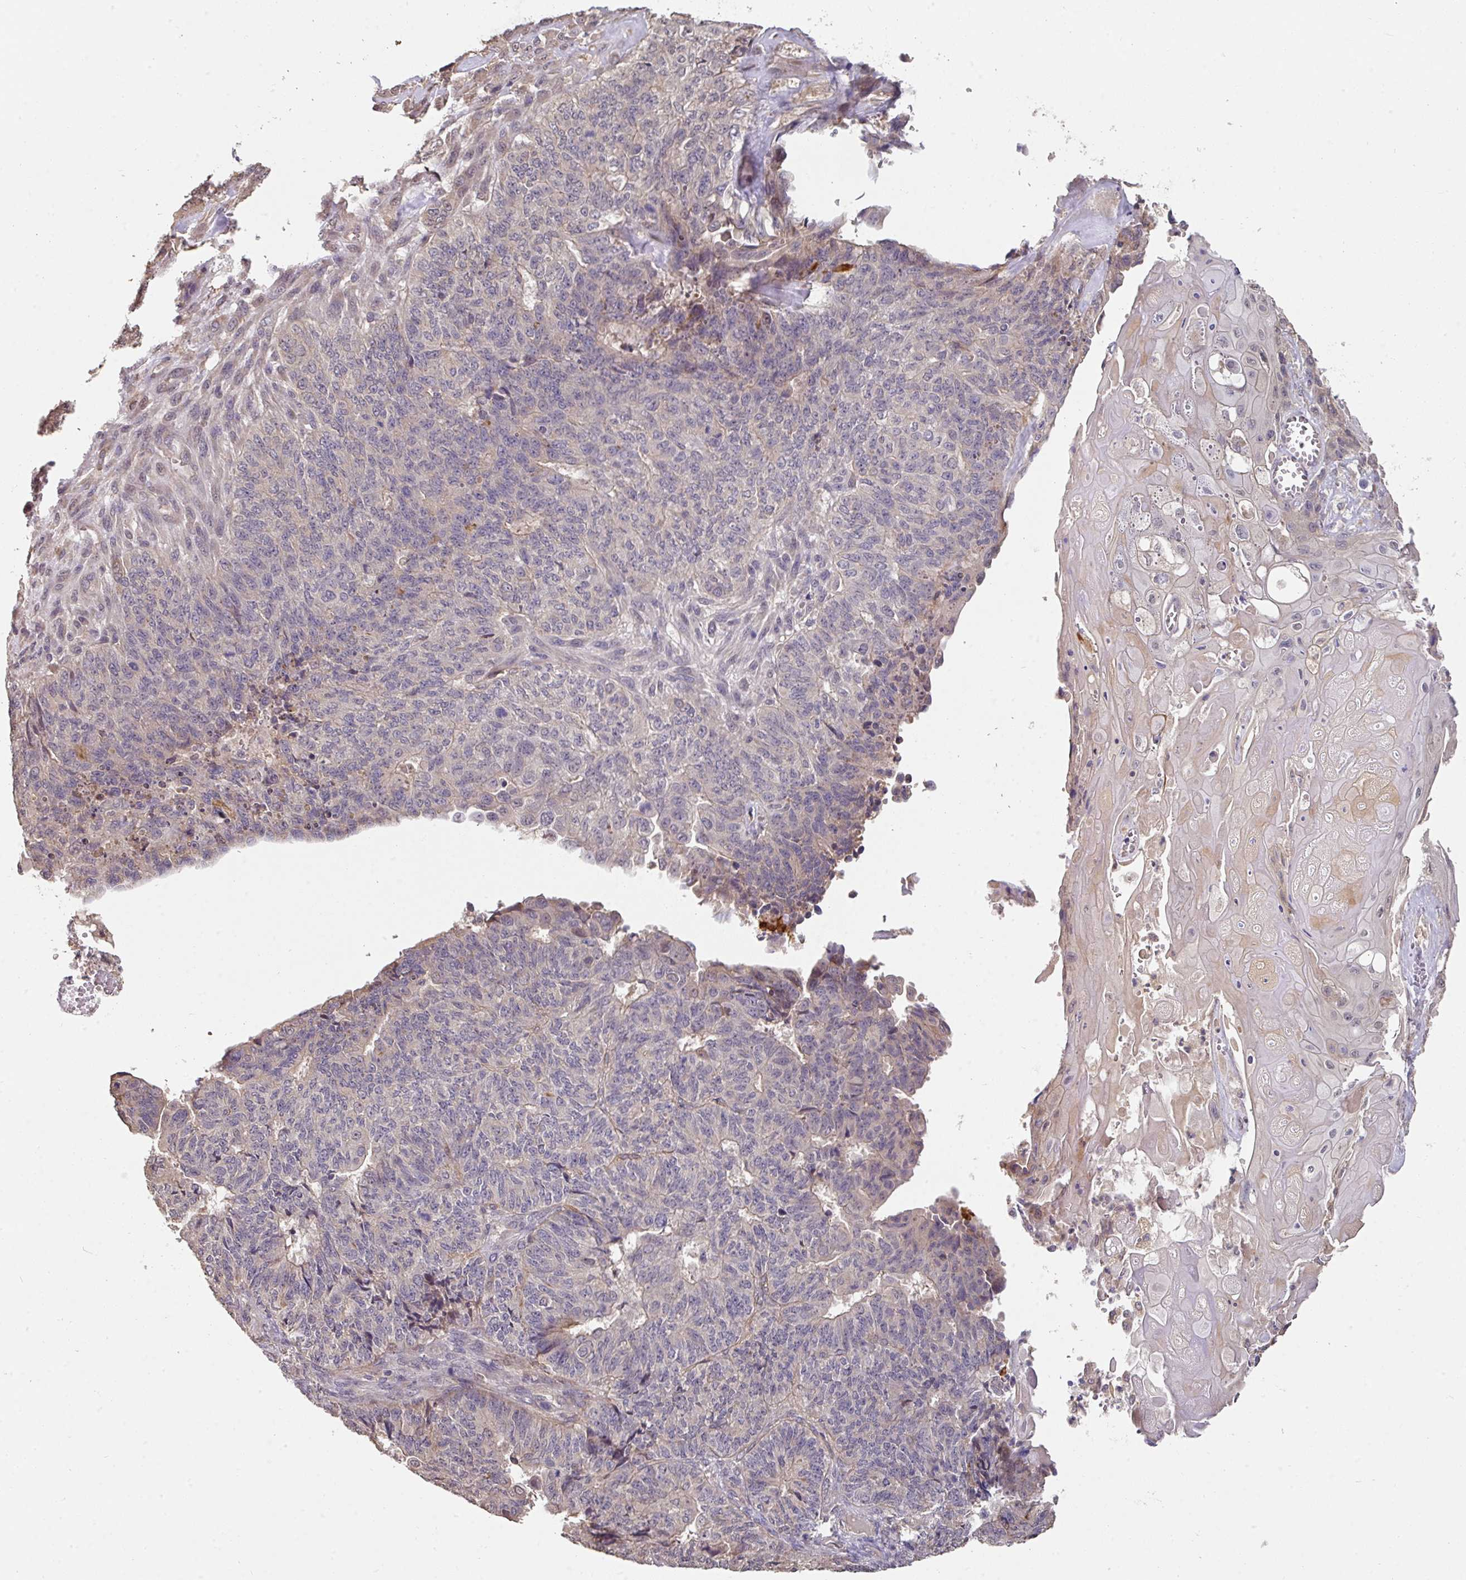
{"staining": {"intensity": "negative", "quantity": "none", "location": "none"}, "tissue": "endometrial cancer", "cell_type": "Tumor cells", "image_type": "cancer", "snomed": [{"axis": "morphology", "description": "Adenocarcinoma, NOS"}, {"axis": "topography", "description": "Endometrium"}], "caption": "Immunohistochemistry photomicrograph of adenocarcinoma (endometrial) stained for a protein (brown), which reveals no staining in tumor cells. (DAB (3,3'-diaminobenzidine) IHC with hematoxylin counter stain).", "gene": "ACVR2B", "patient": {"sex": "female", "age": 32}}